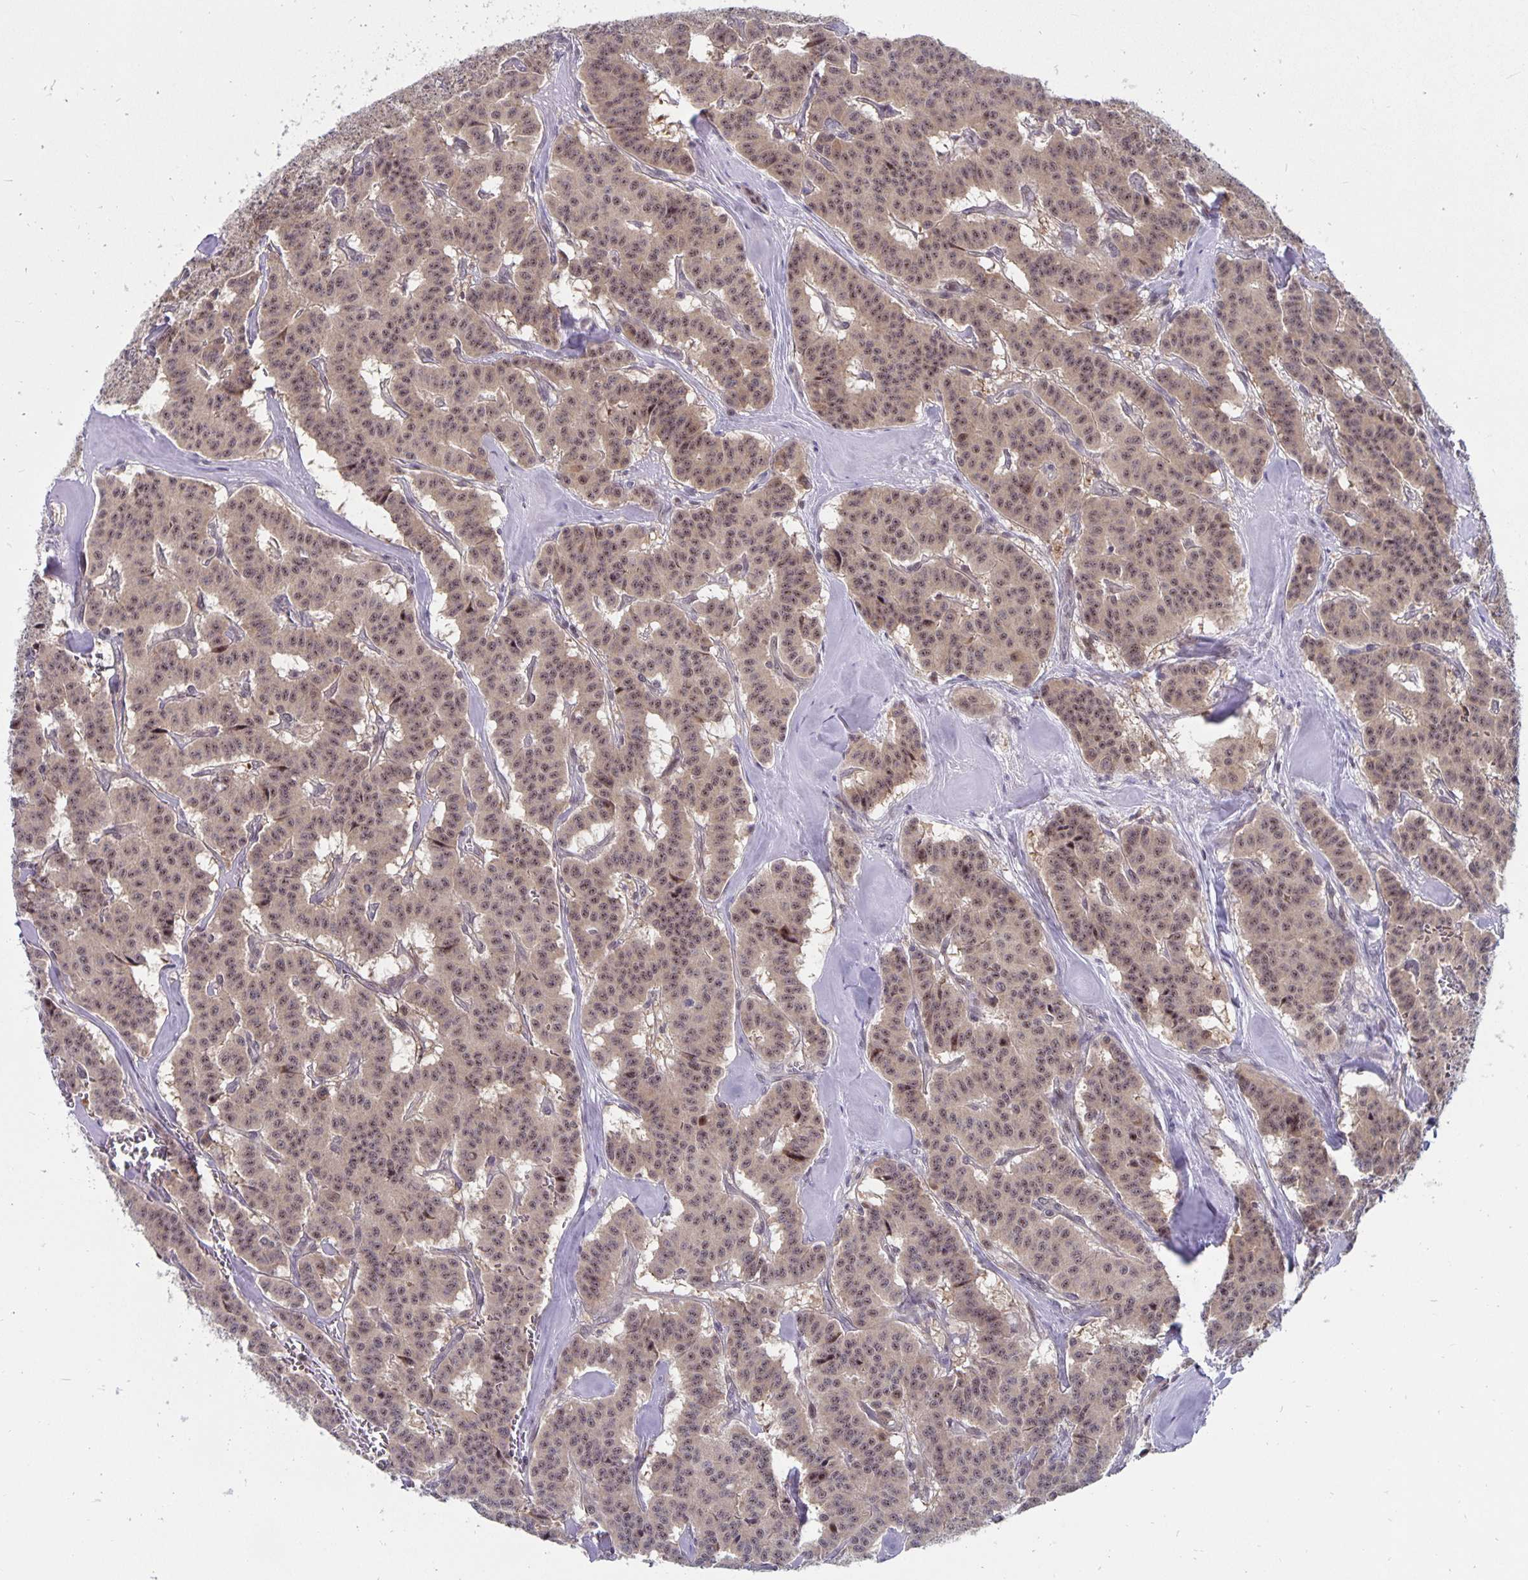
{"staining": {"intensity": "weak", "quantity": ">75%", "location": "nuclear"}, "tissue": "carcinoid", "cell_type": "Tumor cells", "image_type": "cancer", "snomed": [{"axis": "morphology", "description": "Normal tissue, NOS"}, {"axis": "morphology", "description": "Carcinoid, malignant, NOS"}, {"axis": "topography", "description": "Lung"}], "caption": "A brown stain highlights weak nuclear positivity of a protein in malignant carcinoid tumor cells. (DAB IHC with brightfield microscopy, high magnification).", "gene": "EXOC6B", "patient": {"sex": "female", "age": 46}}